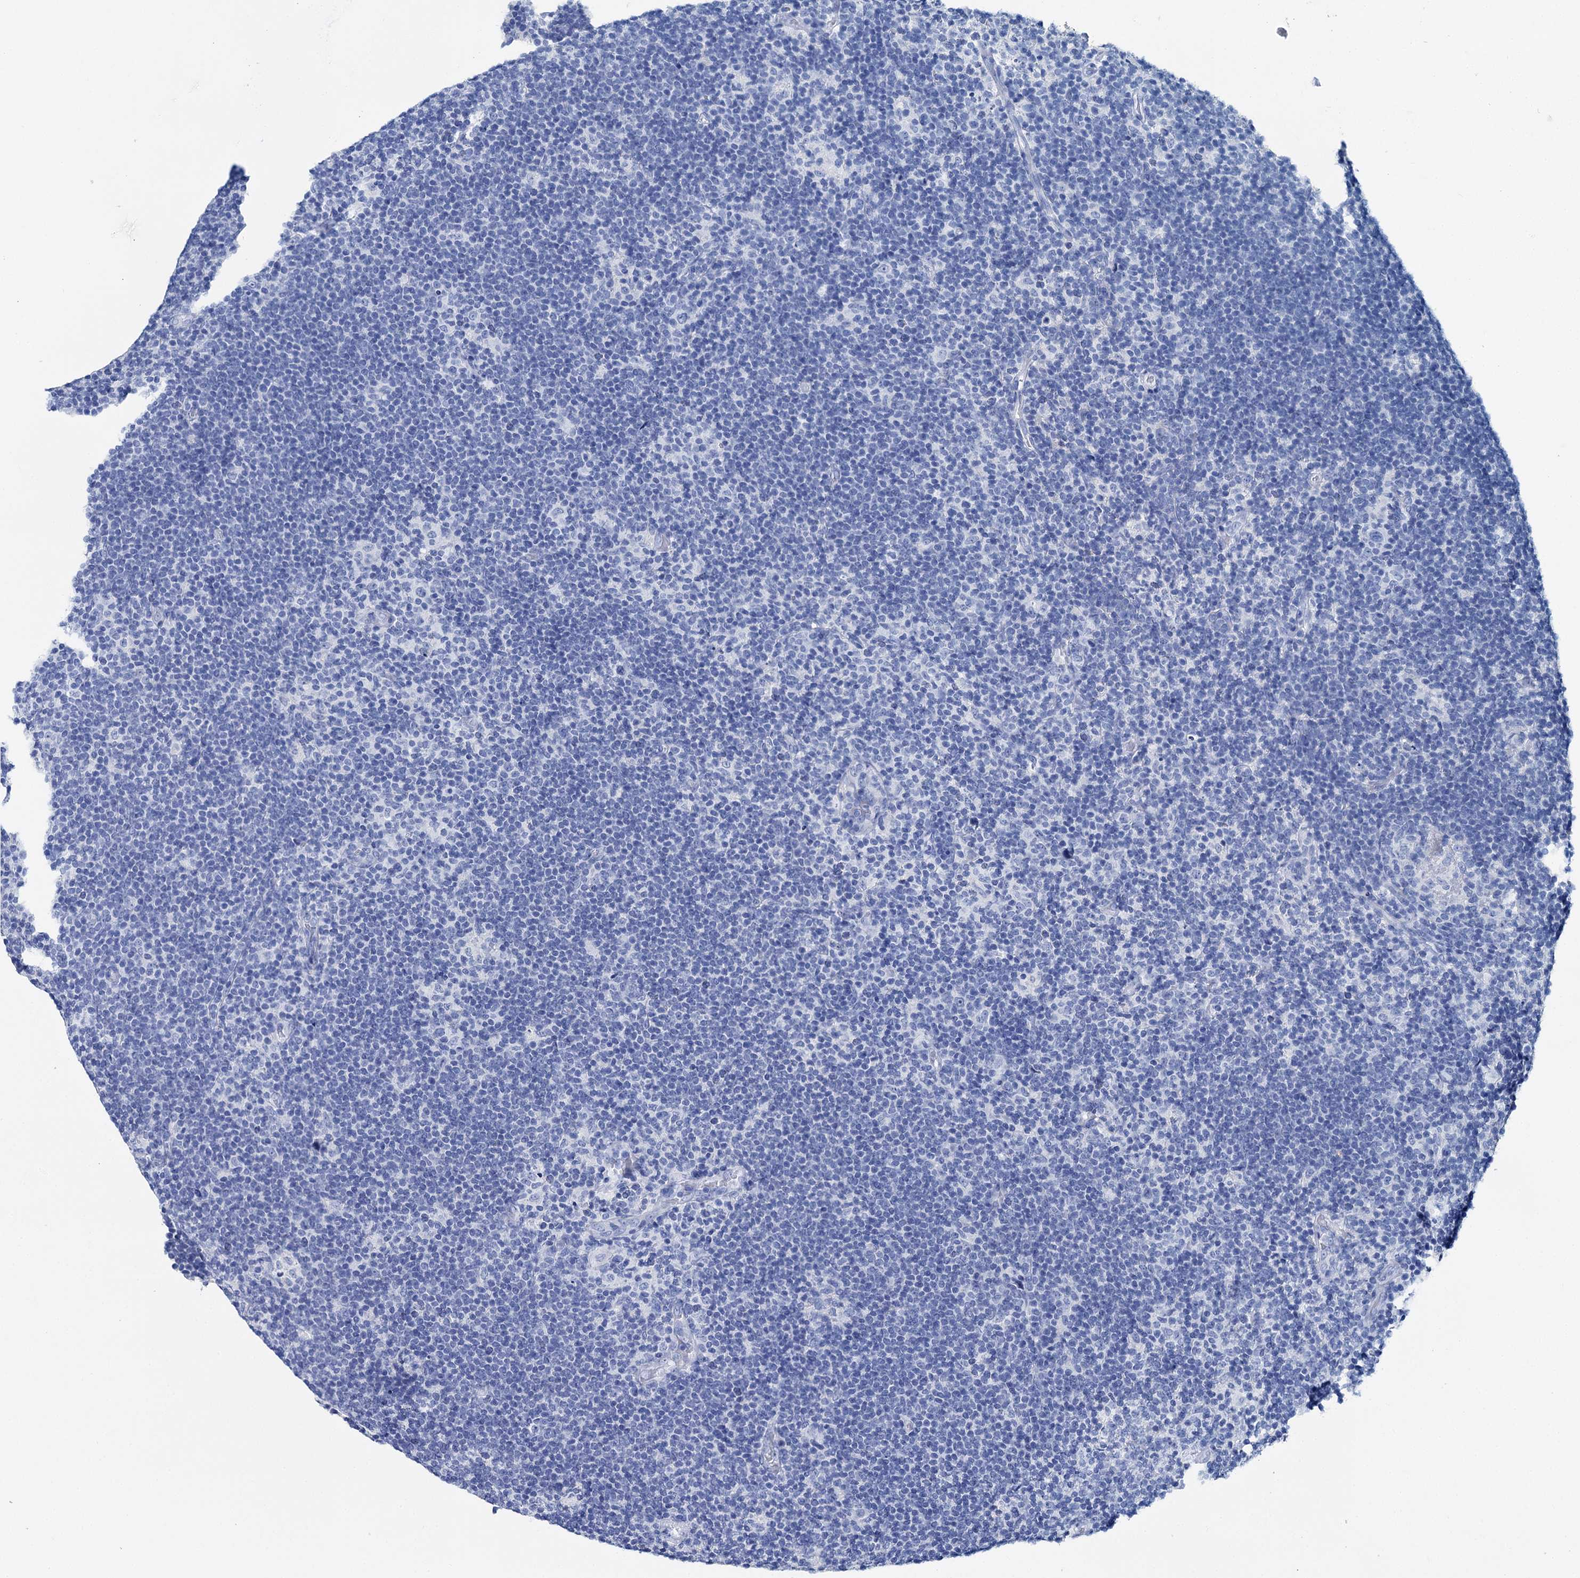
{"staining": {"intensity": "negative", "quantity": "none", "location": "none"}, "tissue": "lymphoma", "cell_type": "Tumor cells", "image_type": "cancer", "snomed": [{"axis": "morphology", "description": "Hodgkin's disease, NOS"}, {"axis": "topography", "description": "Lymph node"}], "caption": "Photomicrograph shows no significant protein expression in tumor cells of Hodgkin's disease.", "gene": "BRINP1", "patient": {"sex": "female", "age": 57}}